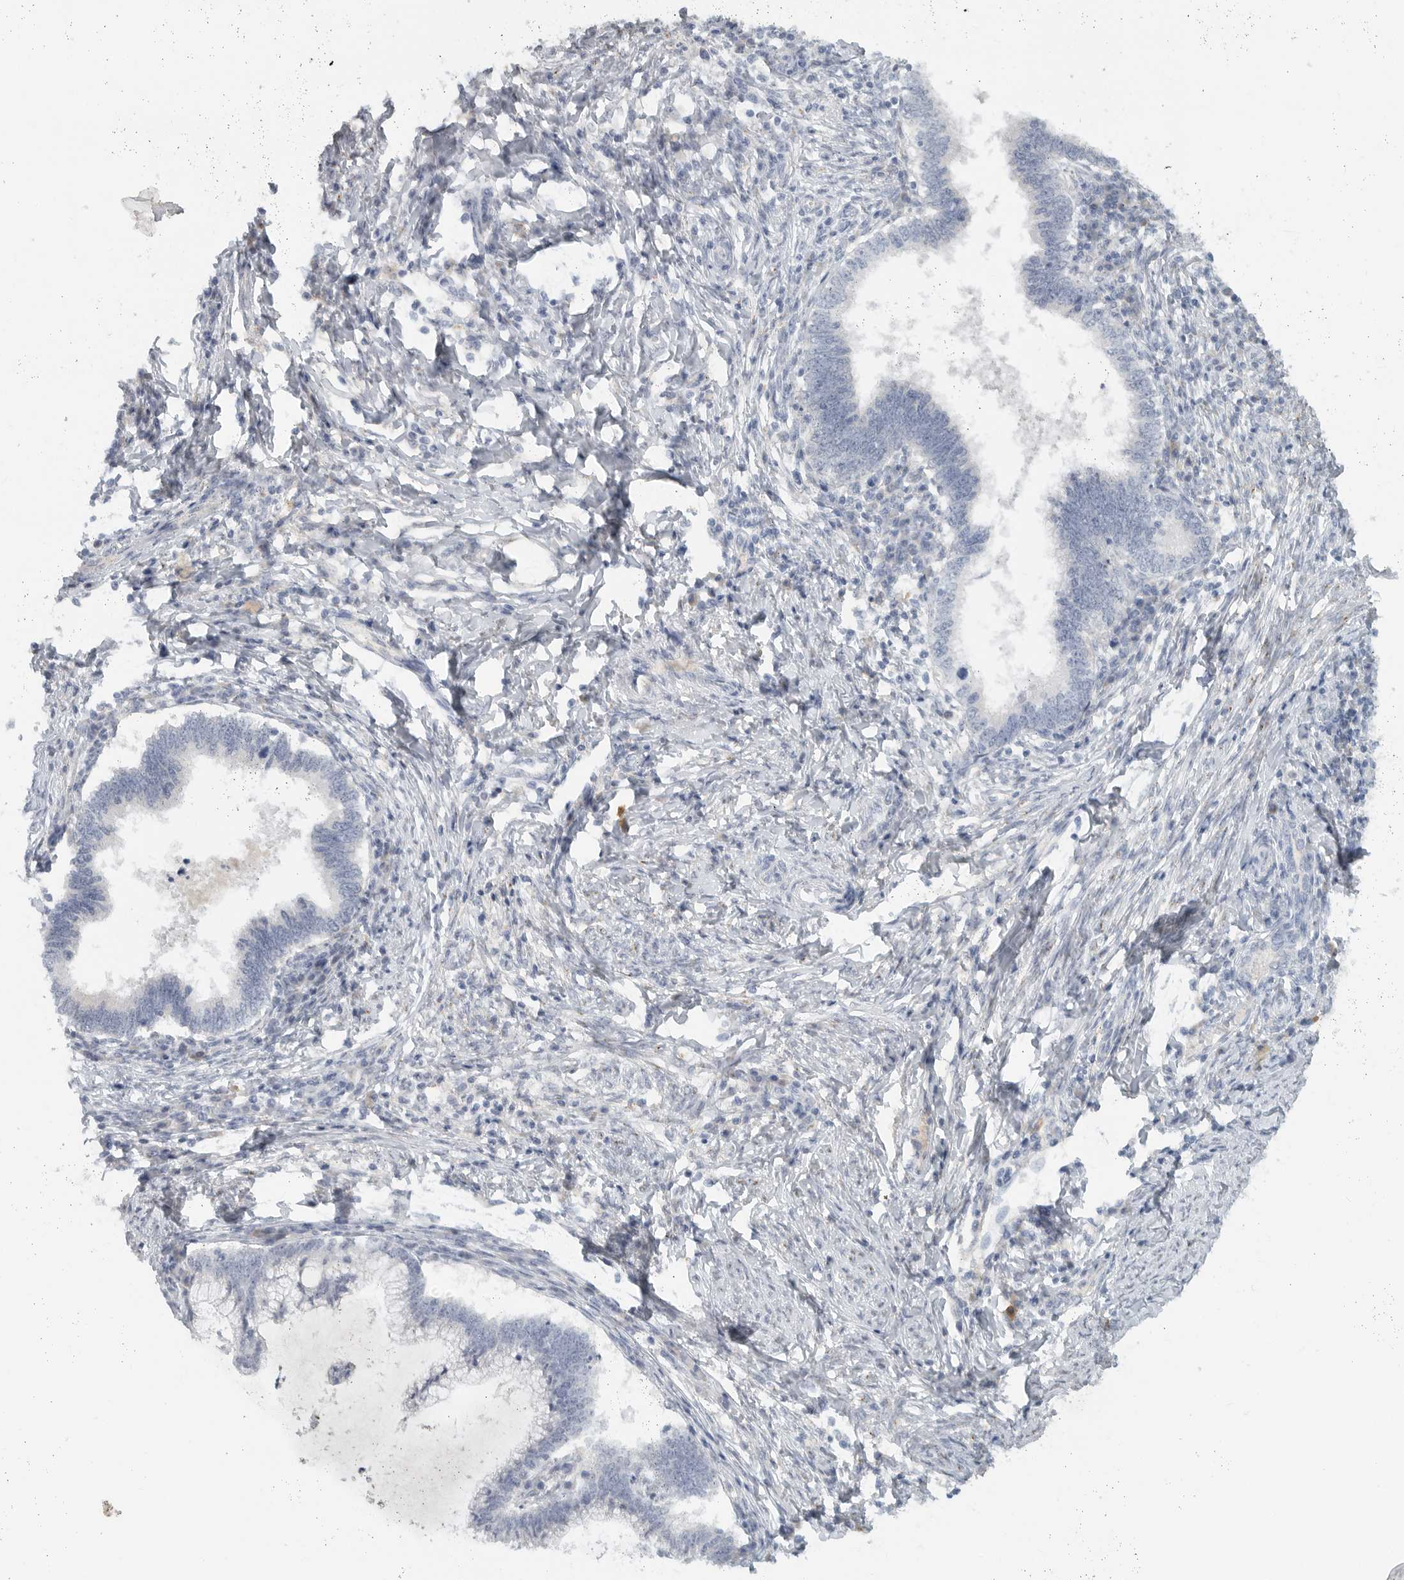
{"staining": {"intensity": "negative", "quantity": "none", "location": "none"}, "tissue": "cervical cancer", "cell_type": "Tumor cells", "image_type": "cancer", "snomed": [{"axis": "morphology", "description": "Adenocarcinoma, NOS"}, {"axis": "topography", "description": "Cervix"}], "caption": "IHC image of neoplastic tissue: human cervical cancer stained with DAB (3,3'-diaminobenzidine) shows no significant protein expression in tumor cells.", "gene": "PAM", "patient": {"sex": "female", "age": 36}}